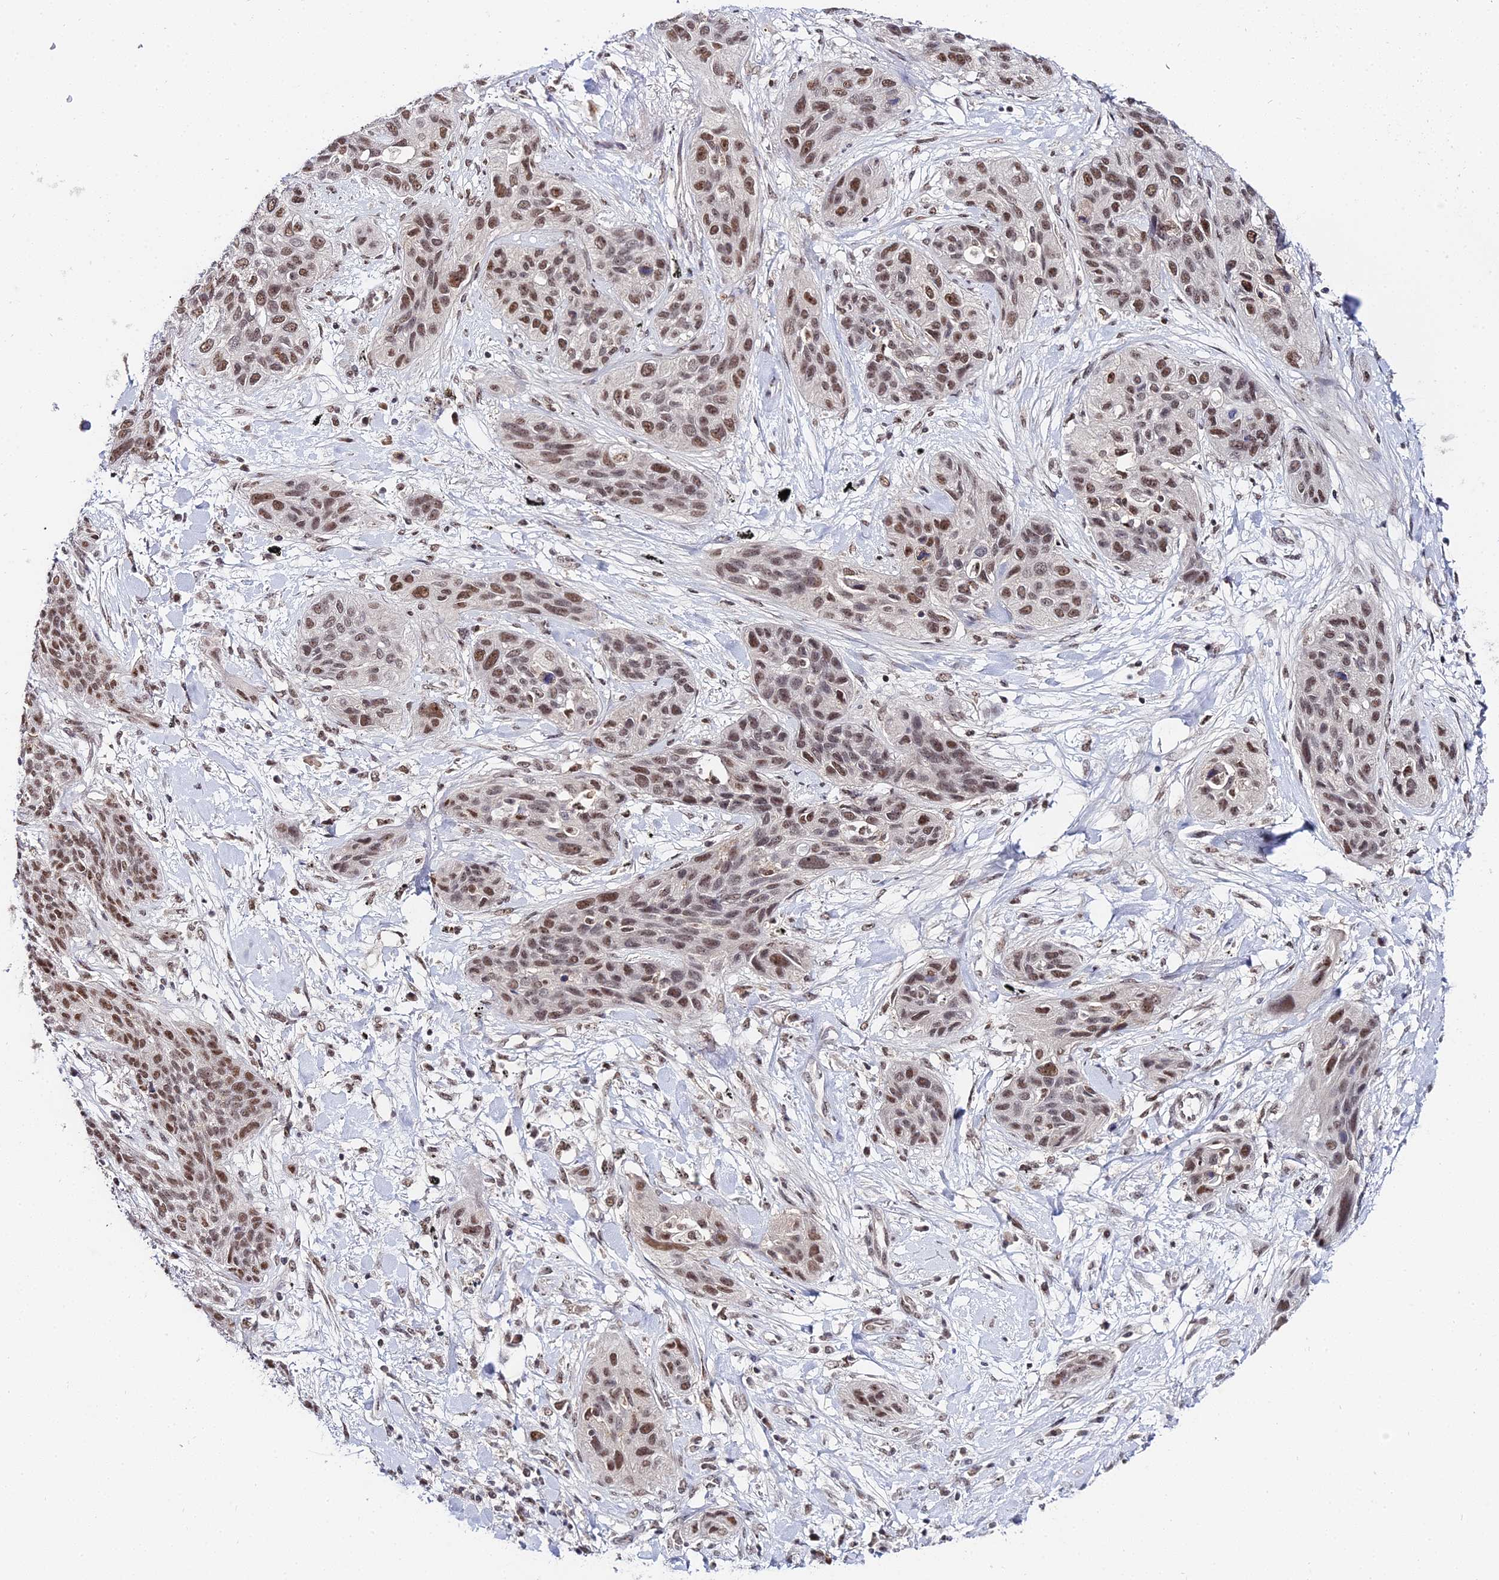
{"staining": {"intensity": "moderate", "quantity": ">75%", "location": "nuclear"}, "tissue": "lung cancer", "cell_type": "Tumor cells", "image_type": "cancer", "snomed": [{"axis": "morphology", "description": "Squamous cell carcinoma, NOS"}, {"axis": "topography", "description": "Lung"}], "caption": "Immunohistochemistry (IHC) (DAB (3,3'-diaminobenzidine)) staining of lung cancer (squamous cell carcinoma) shows moderate nuclear protein expression in about >75% of tumor cells.", "gene": "EXOSC3", "patient": {"sex": "female", "age": 70}}